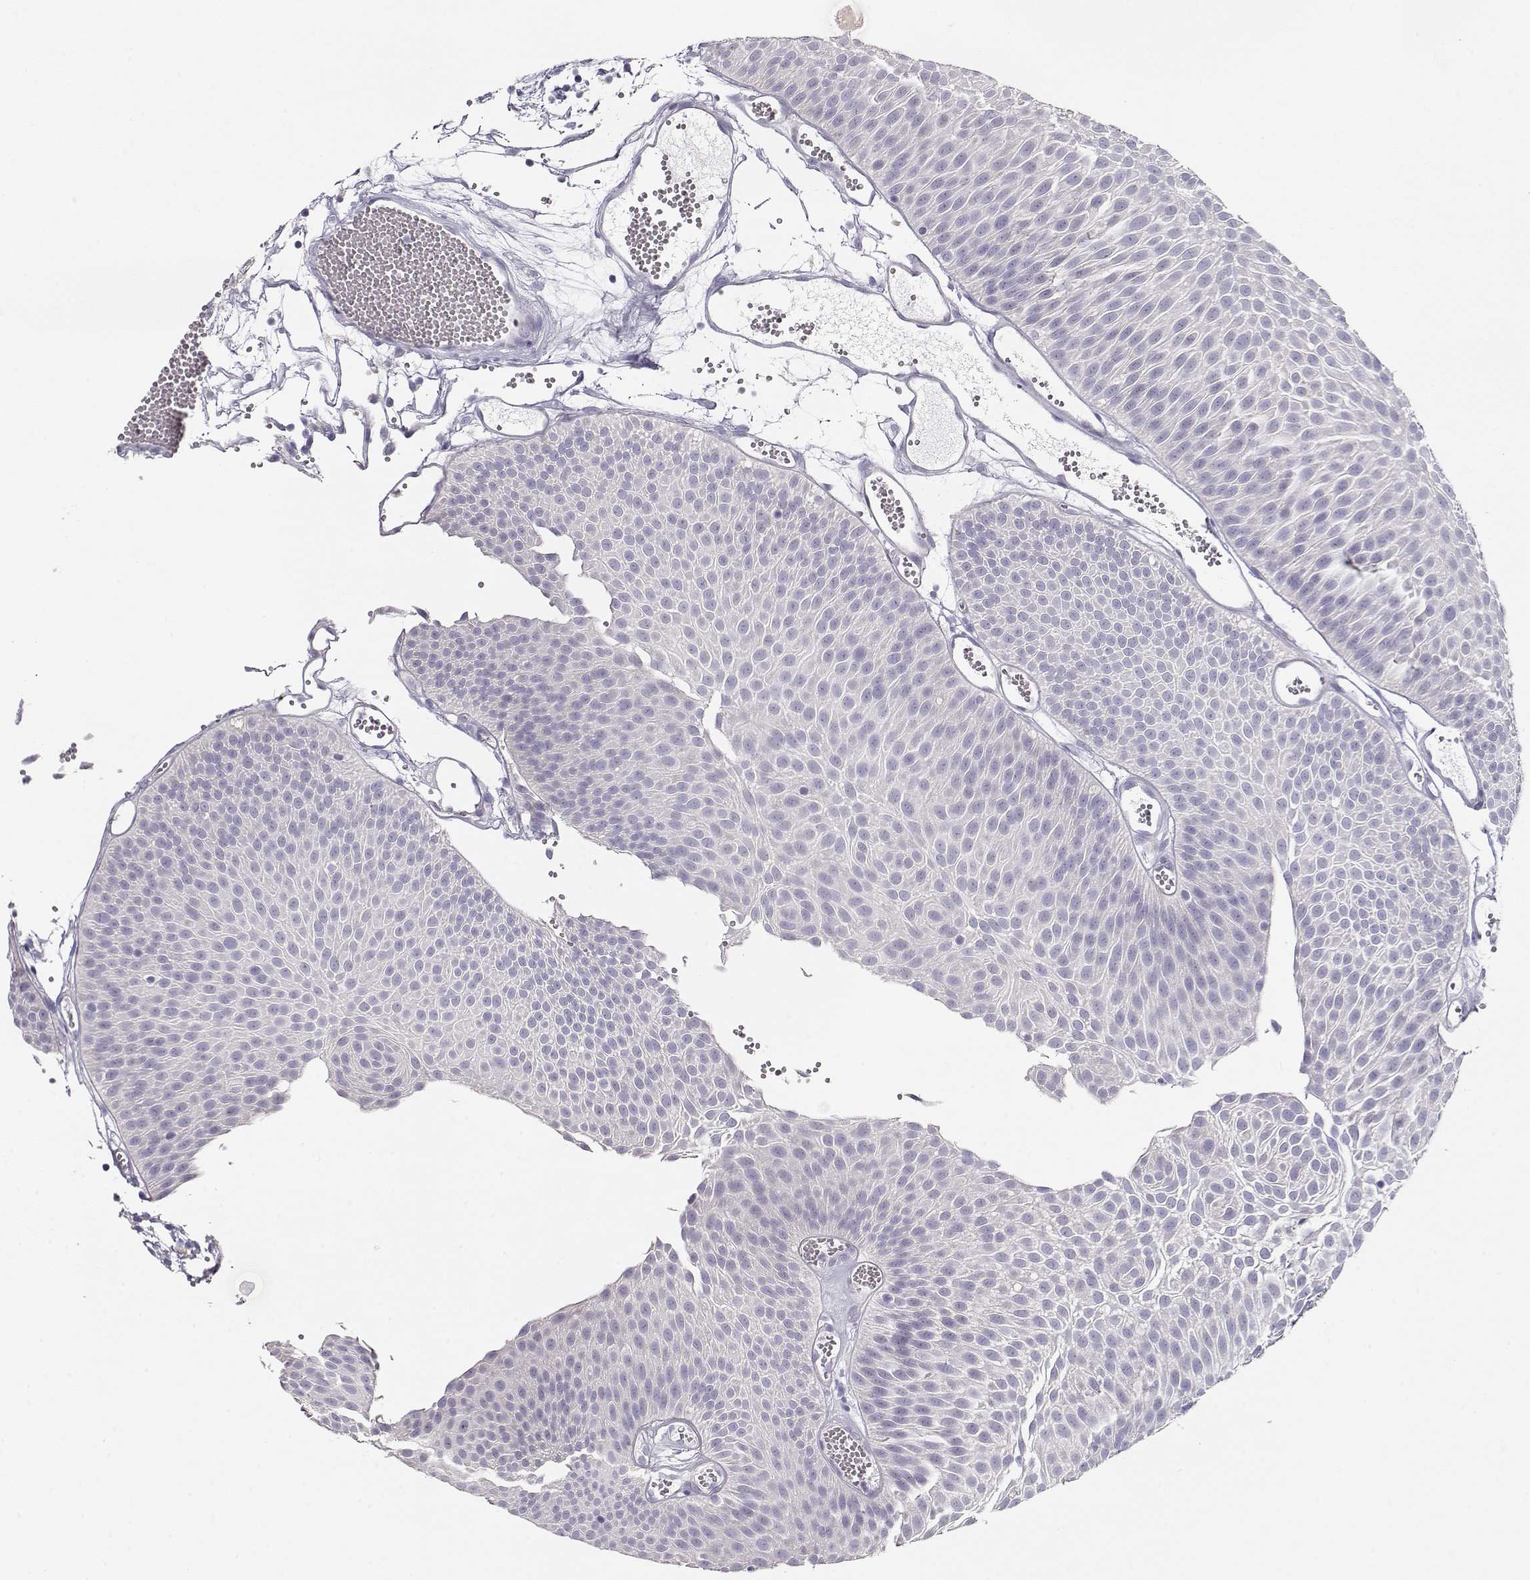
{"staining": {"intensity": "negative", "quantity": "none", "location": "none"}, "tissue": "urothelial cancer", "cell_type": "Tumor cells", "image_type": "cancer", "snomed": [{"axis": "morphology", "description": "Urothelial carcinoma, Low grade"}, {"axis": "topography", "description": "Urinary bladder"}], "caption": "DAB immunohistochemical staining of human urothelial cancer demonstrates no significant expression in tumor cells.", "gene": "GLIPR1L2", "patient": {"sex": "male", "age": 52}}